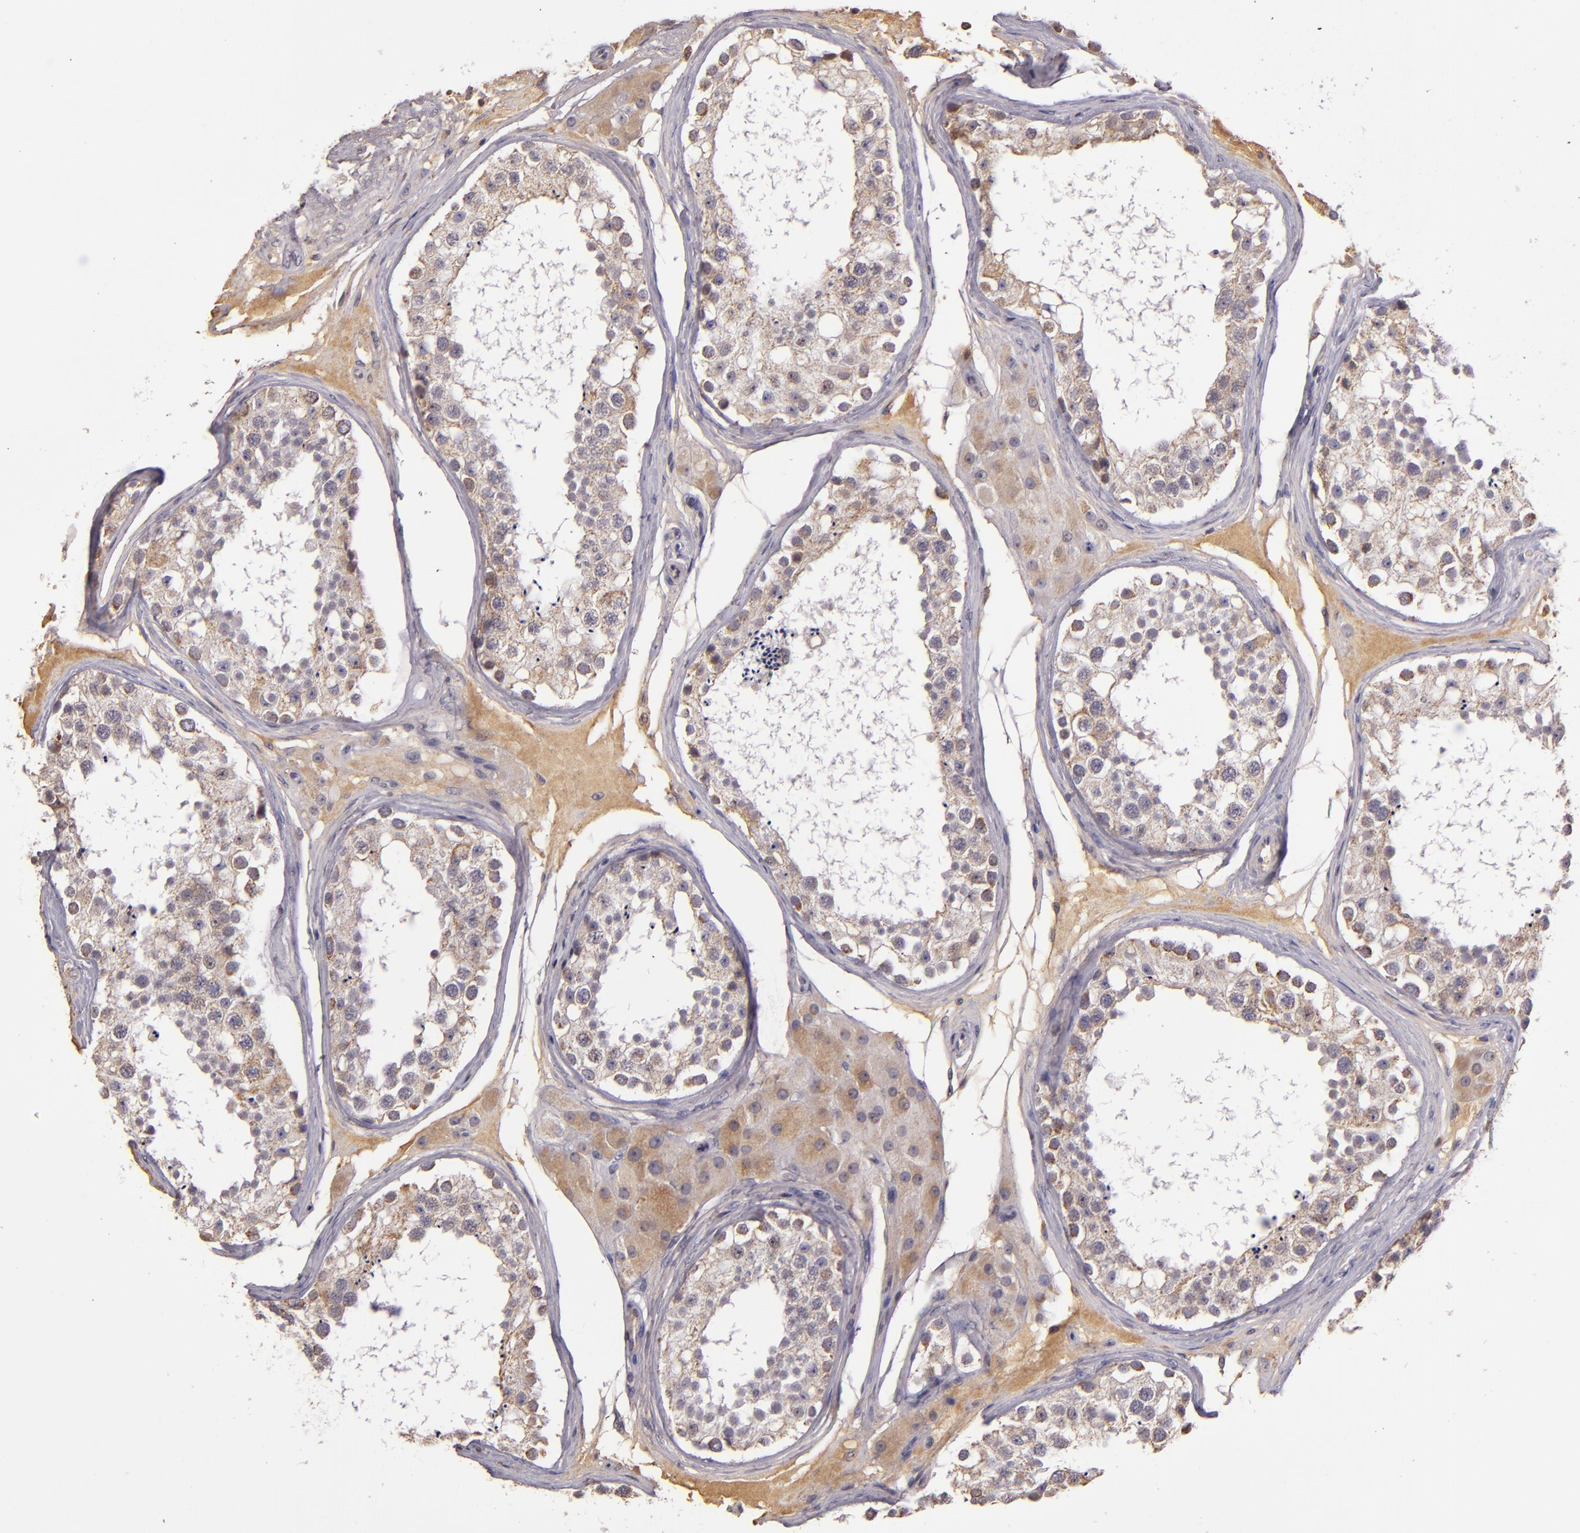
{"staining": {"intensity": "weak", "quantity": "<25%", "location": "cytoplasmic/membranous"}, "tissue": "testis", "cell_type": "Cells in seminiferous ducts", "image_type": "normal", "snomed": [{"axis": "morphology", "description": "Normal tissue, NOS"}, {"axis": "topography", "description": "Testis"}], "caption": "A histopathology image of testis stained for a protein shows no brown staining in cells in seminiferous ducts.", "gene": "ABL1", "patient": {"sex": "male", "age": 68}}